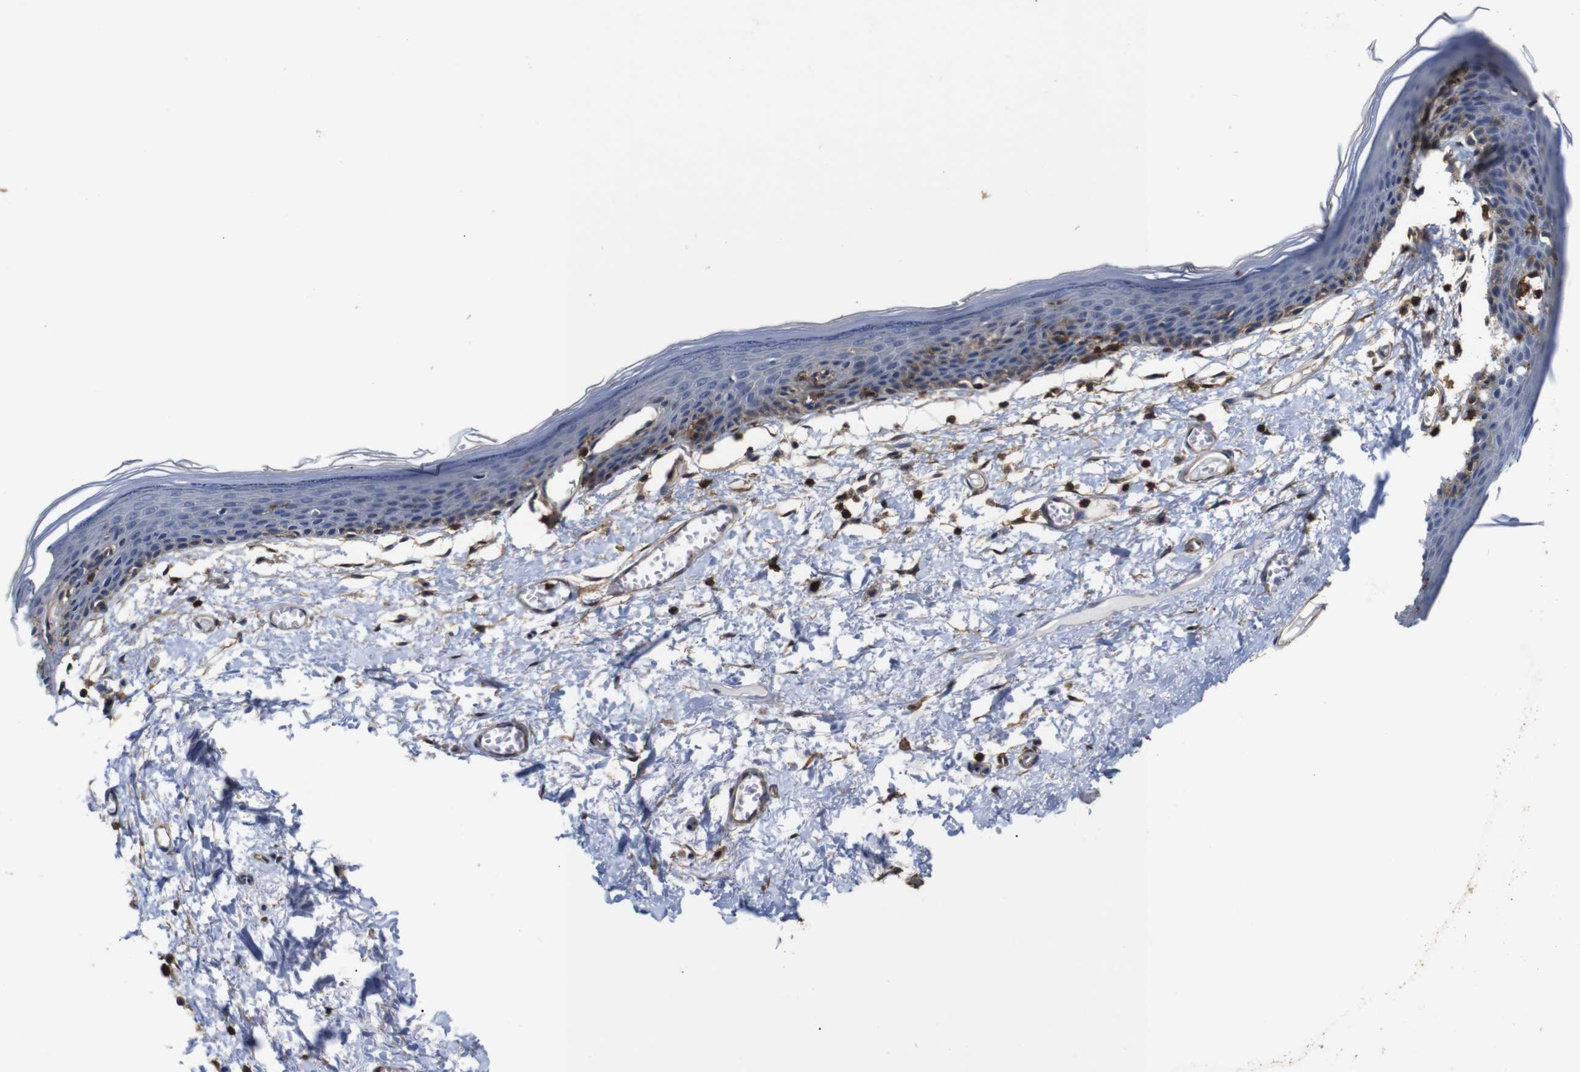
{"staining": {"intensity": "moderate", "quantity": "<25%", "location": "cytoplasmic/membranous"}, "tissue": "skin", "cell_type": "Epidermal cells", "image_type": "normal", "snomed": [{"axis": "morphology", "description": "Normal tissue, NOS"}, {"axis": "topography", "description": "Vulva"}], "caption": "Epidermal cells reveal moderate cytoplasmic/membranous staining in about <25% of cells in normal skin.", "gene": "PI4KA", "patient": {"sex": "female", "age": 54}}